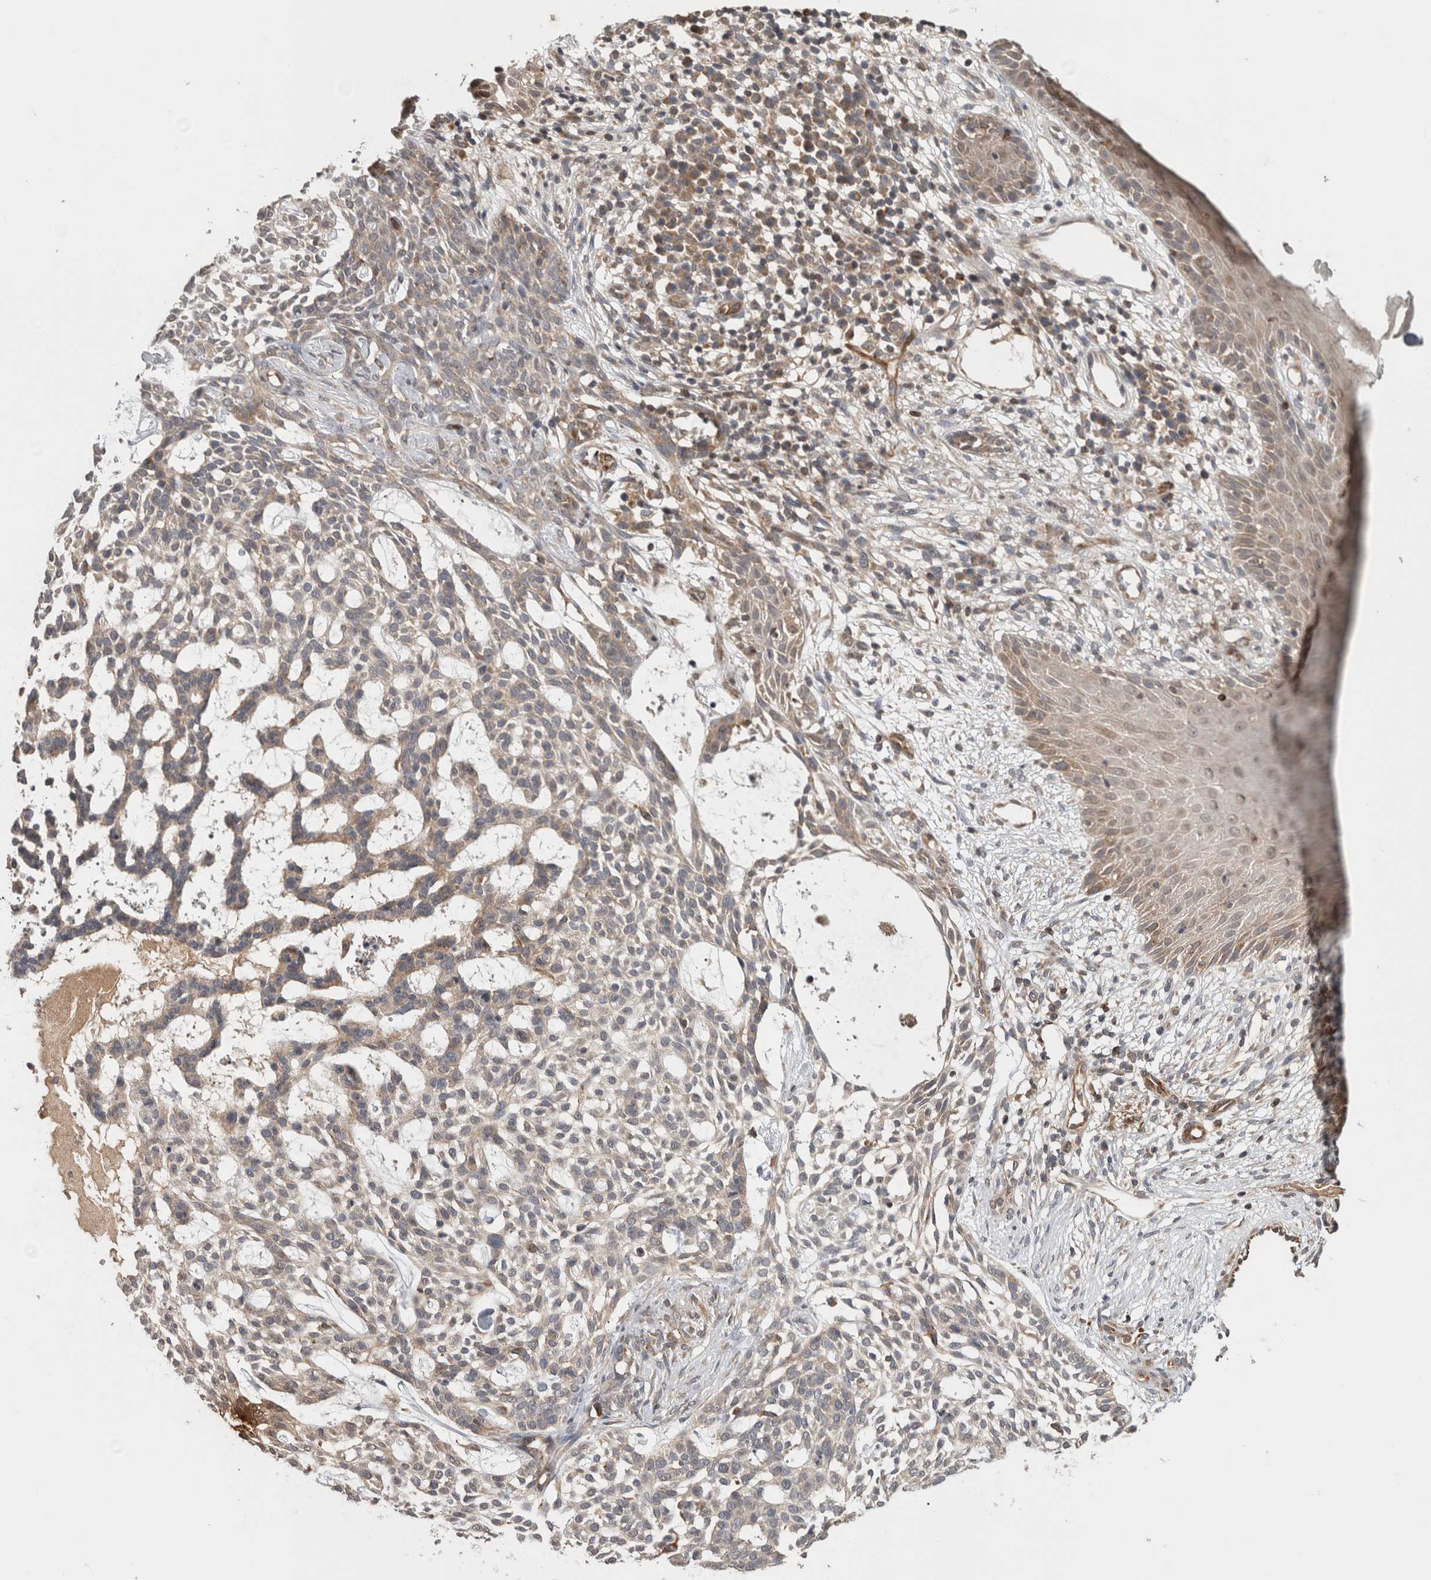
{"staining": {"intensity": "weak", "quantity": "<25%", "location": "cytoplasmic/membranous"}, "tissue": "skin cancer", "cell_type": "Tumor cells", "image_type": "cancer", "snomed": [{"axis": "morphology", "description": "Basal cell carcinoma"}, {"axis": "topography", "description": "Skin"}], "caption": "Skin basal cell carcinoma stained for a protein using IHC shows no positivity tumor cells.", "gene": "HMOX2", "patient": {"sex": "female", "age": 64}}